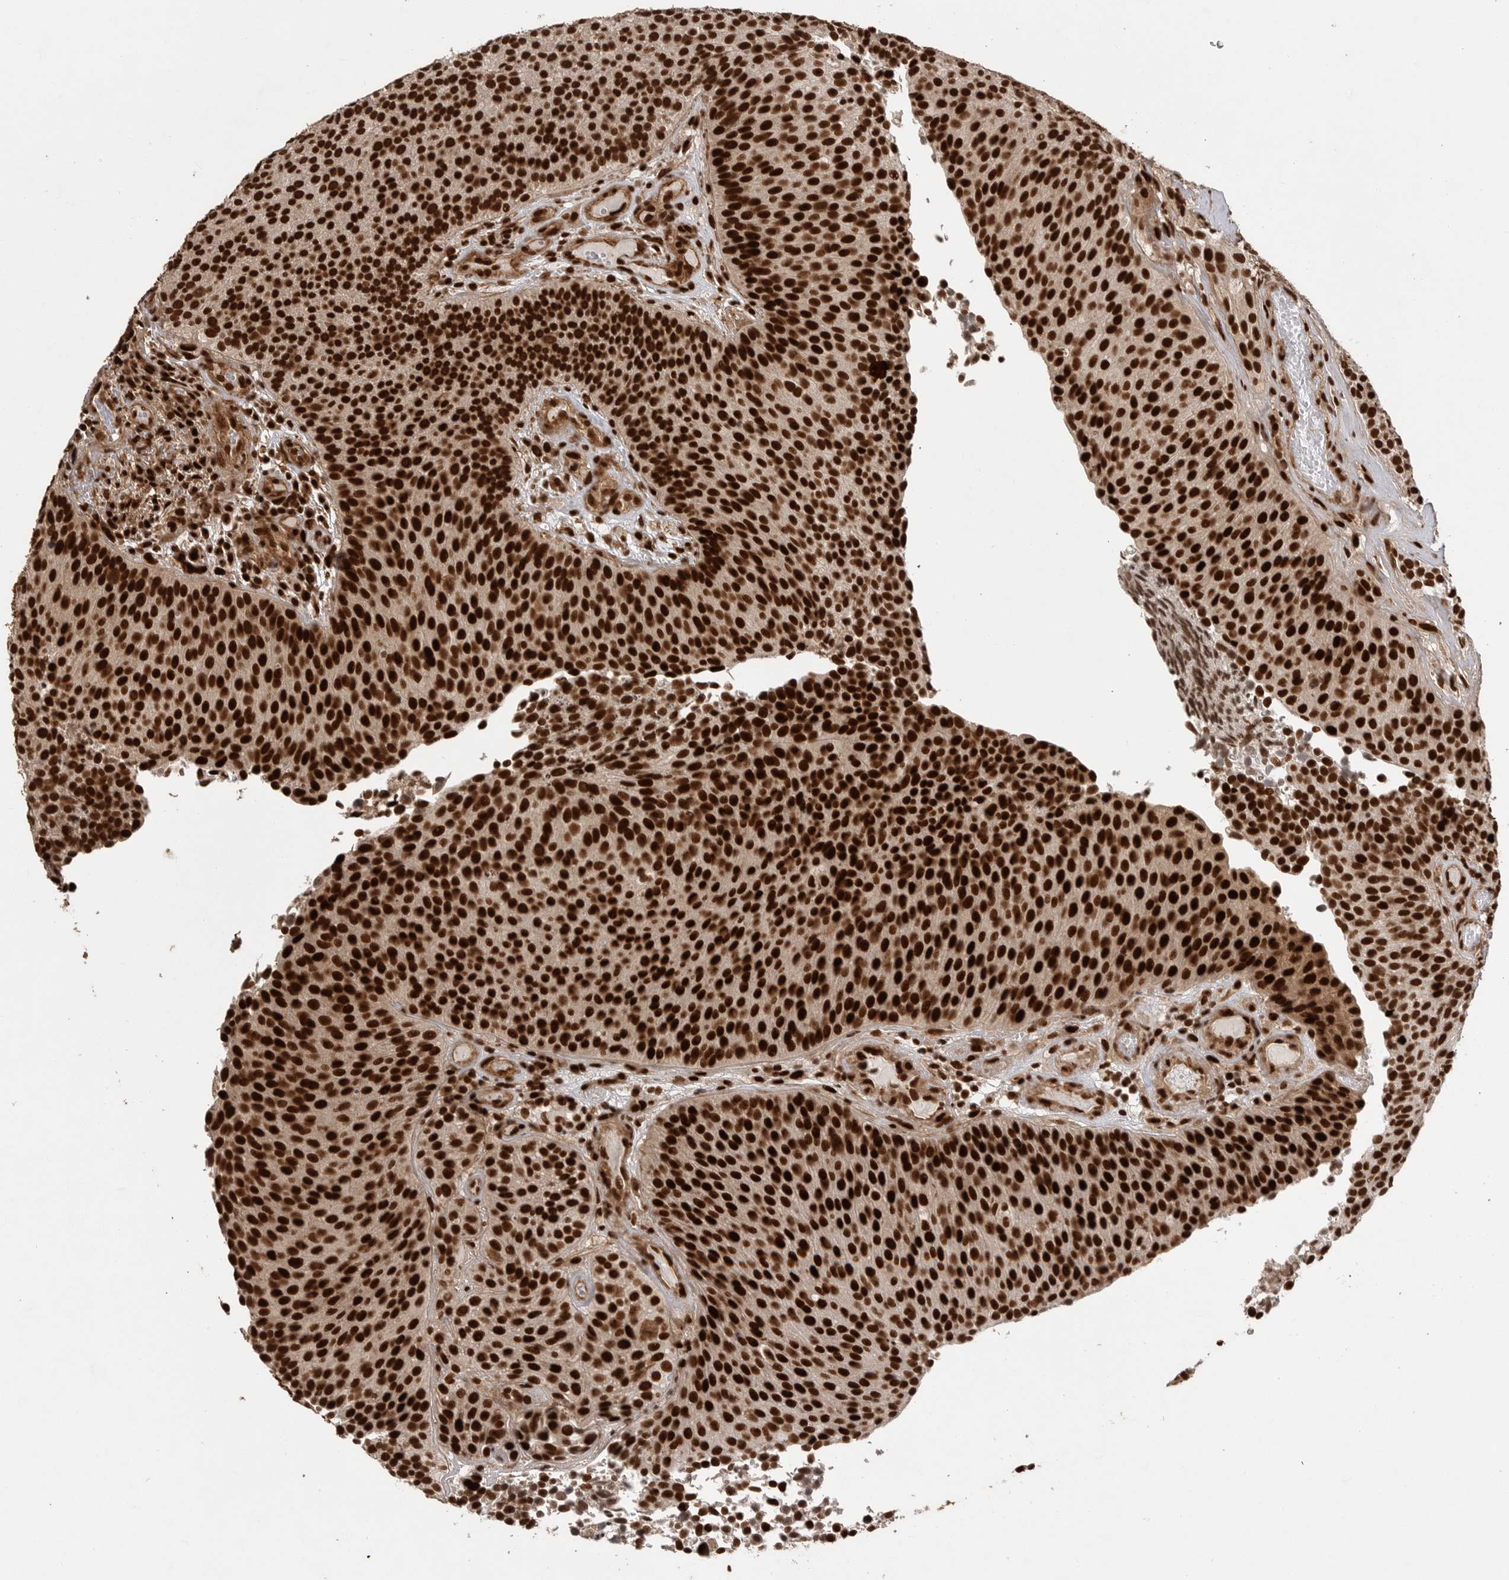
{"staining": {"intensity": "strong", "quantity": ">75%", "location": "nuclear"}, "tissue": "urothelial cancer", "cell_type": "Tumor cells", "image_type": "cancer", "snomed": [{"axis": "morphology", "description": "Urothelial carcinoma, Low grade"}, {"axis": "topography", "description": "Urinary bladder"}], "caption": "The histopathology image reveals staining of urothelial cancer, revealing strong nuclear protein positivity (brown color) within tumor cells.", "gene": "PPP1R8", "patient": {"sex": "male", "age": 86}}